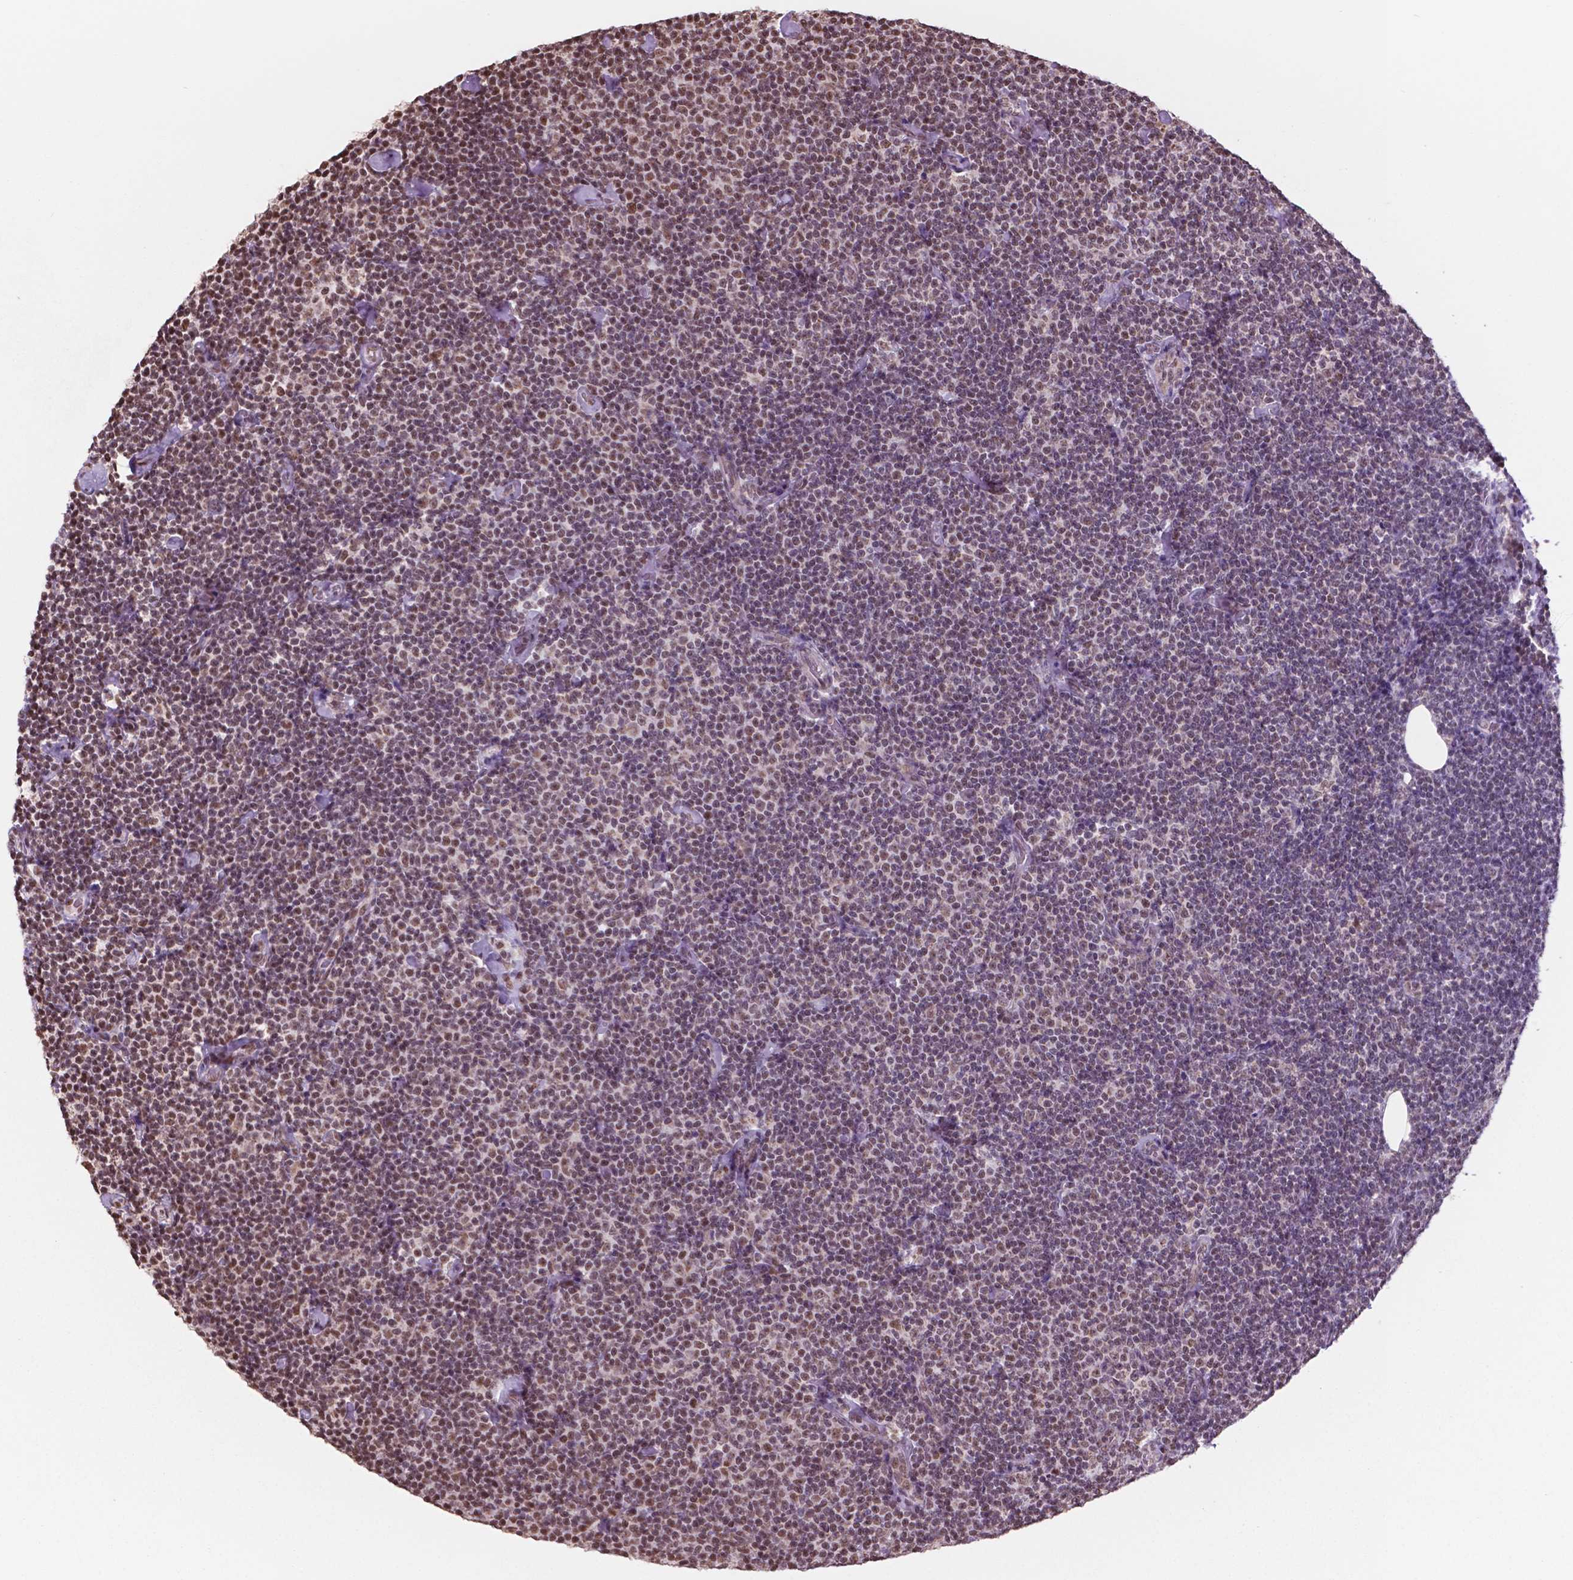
{"staining": {"intensity": "moderate", "quantity": "25%-75%", "location": "nuclear"}, "tissue": "lymphoma", "cell_type": "Tumor cells", "image_type": "cancer", "snomed": [{"axis": "morphology", "description": "Malignant lymphoma, non-Hodgkin's type, Low grade"}, {"axis": "topography", "description": "Lymph node"}], "caption": "The immunohistochemical stain labels moderate nuclear staining in tumor cells of lymphoma tissue.", "gene": "NDUFA10", "patient": {"sex": "male", "age": 81}}